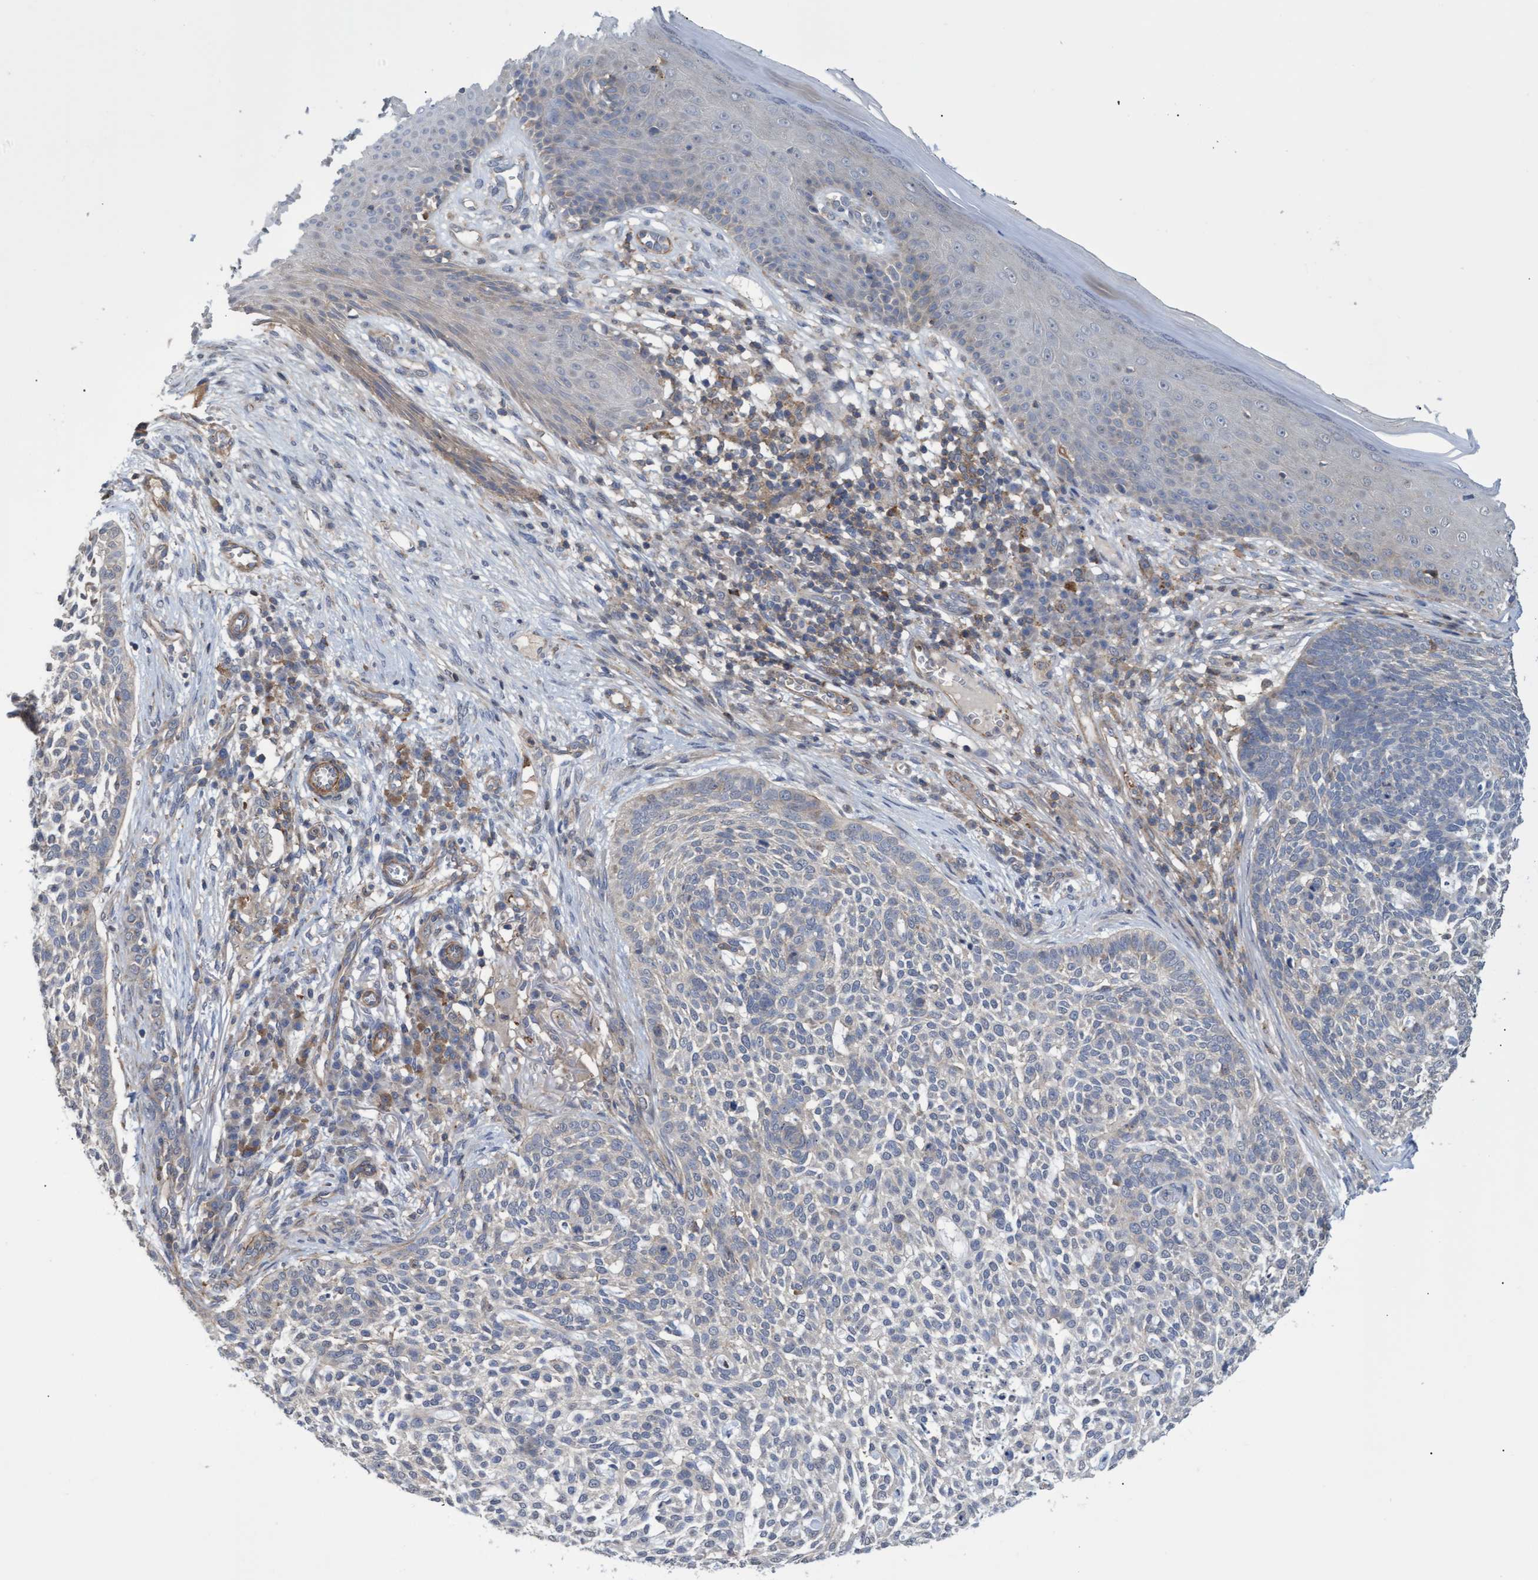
{"staining": {"intensity": "negative", "quantity": "none", "location": "none"}, "tissue": "skin cancer", "cell_type": "Tumor cells", "image_type": "cancer", "snomed": [{"axis": "morphology", "description": "Basal cell carcinoma"}, {"axis": "topography", "description": "Skin"}], "caption": "Immunohistochemical staining of human basal cell carcinoma (skin) shows no significant staining in tumor cells. Nuclei are stained in blue.", "gene": "NAA15", "patient": {"sex": "female", "age": 64}}